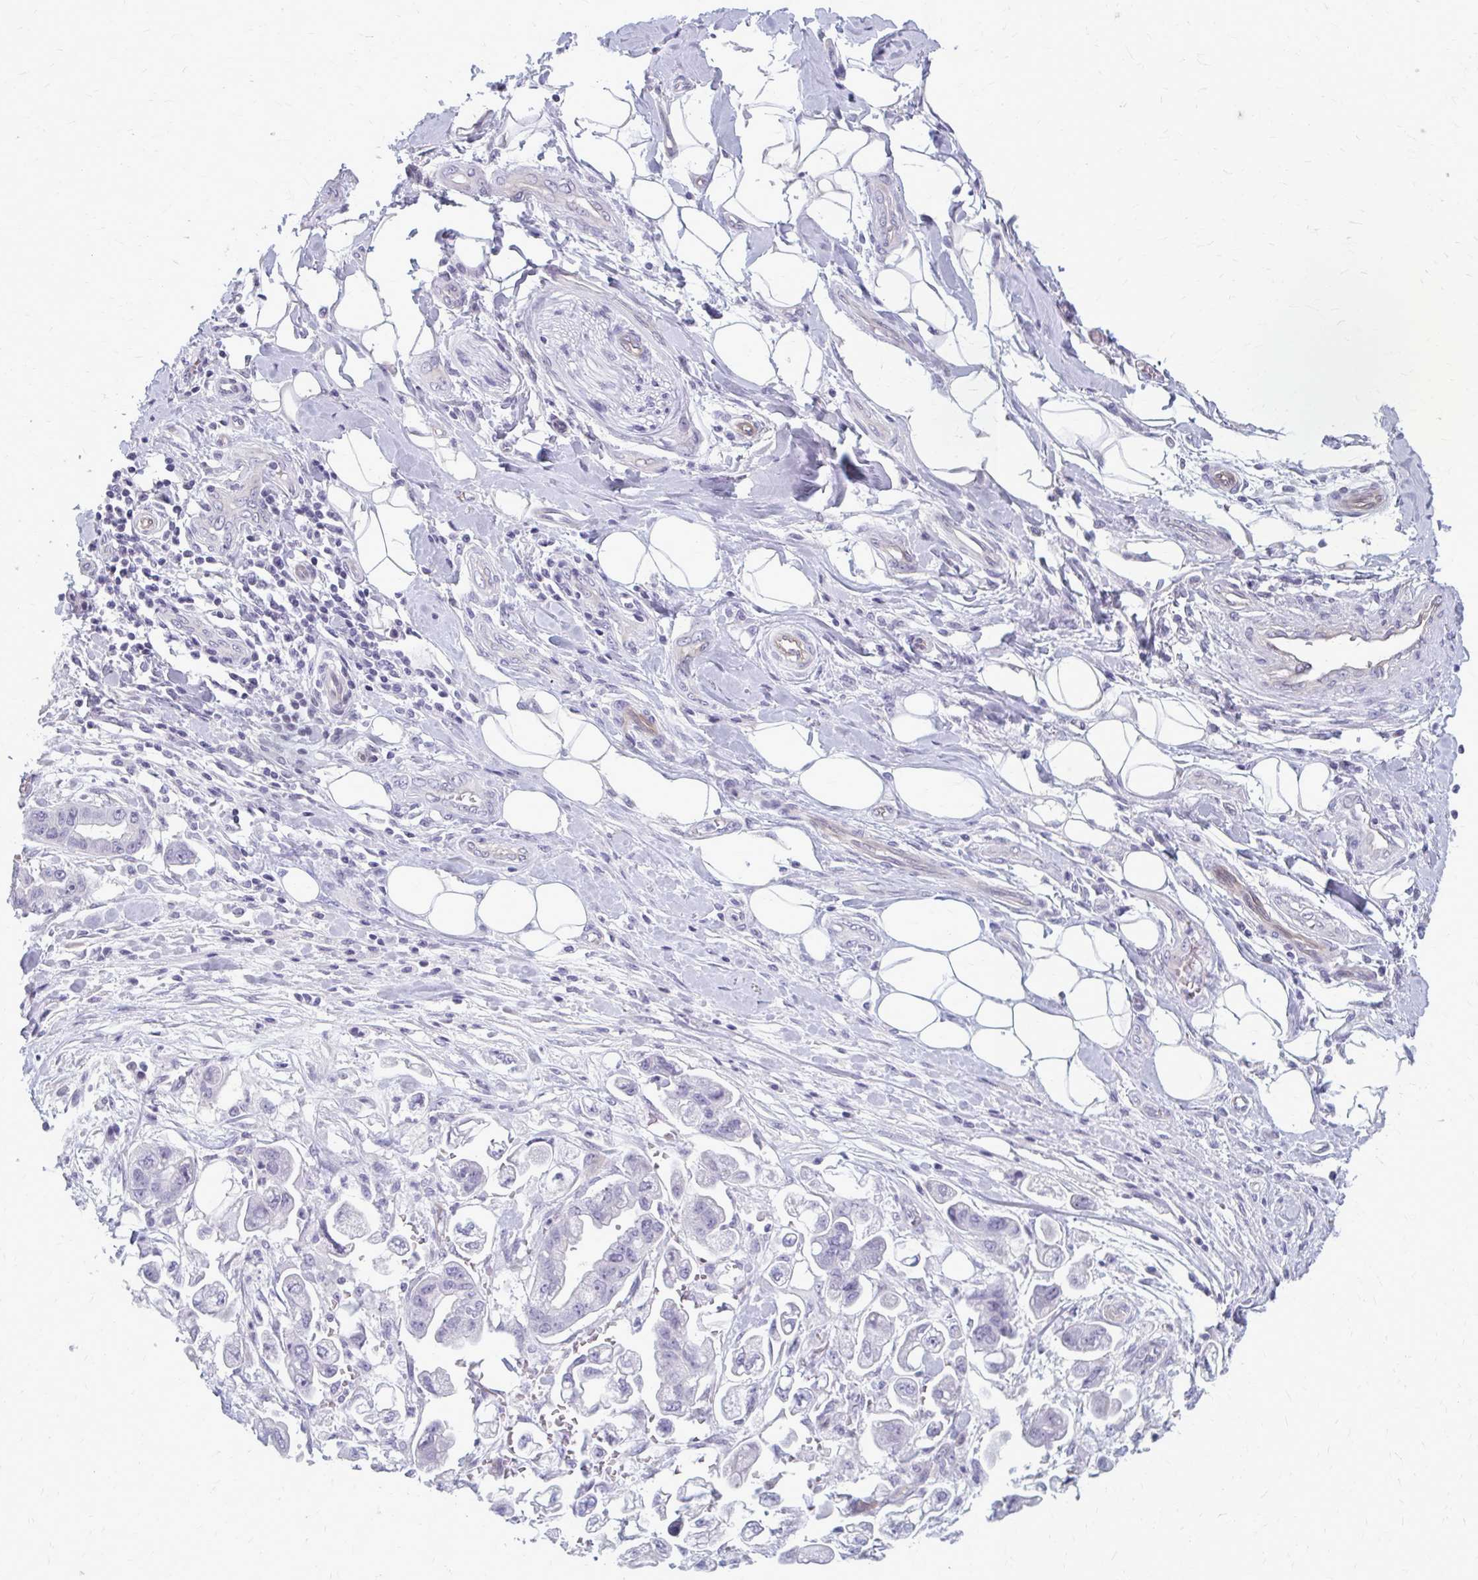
{"staining": {"intensity": "negative", "quantity": "none", "location": "none"}, "tissue": "stomach cancer", "cell_type": "Tumor cells", "image_type": "cancer", "snomed": [{"axis": "morphology", "description": "Adenocarcinoma, NOS"}, {"axis": "topography", "description": "Stomach"}], "caption": "Tumor cells show no significant staining in adenocarcinoma (stomach). Nuclei are stained in blue.", "gene": "CASQ2", "patient": {"sex": "male", "age": 62}}